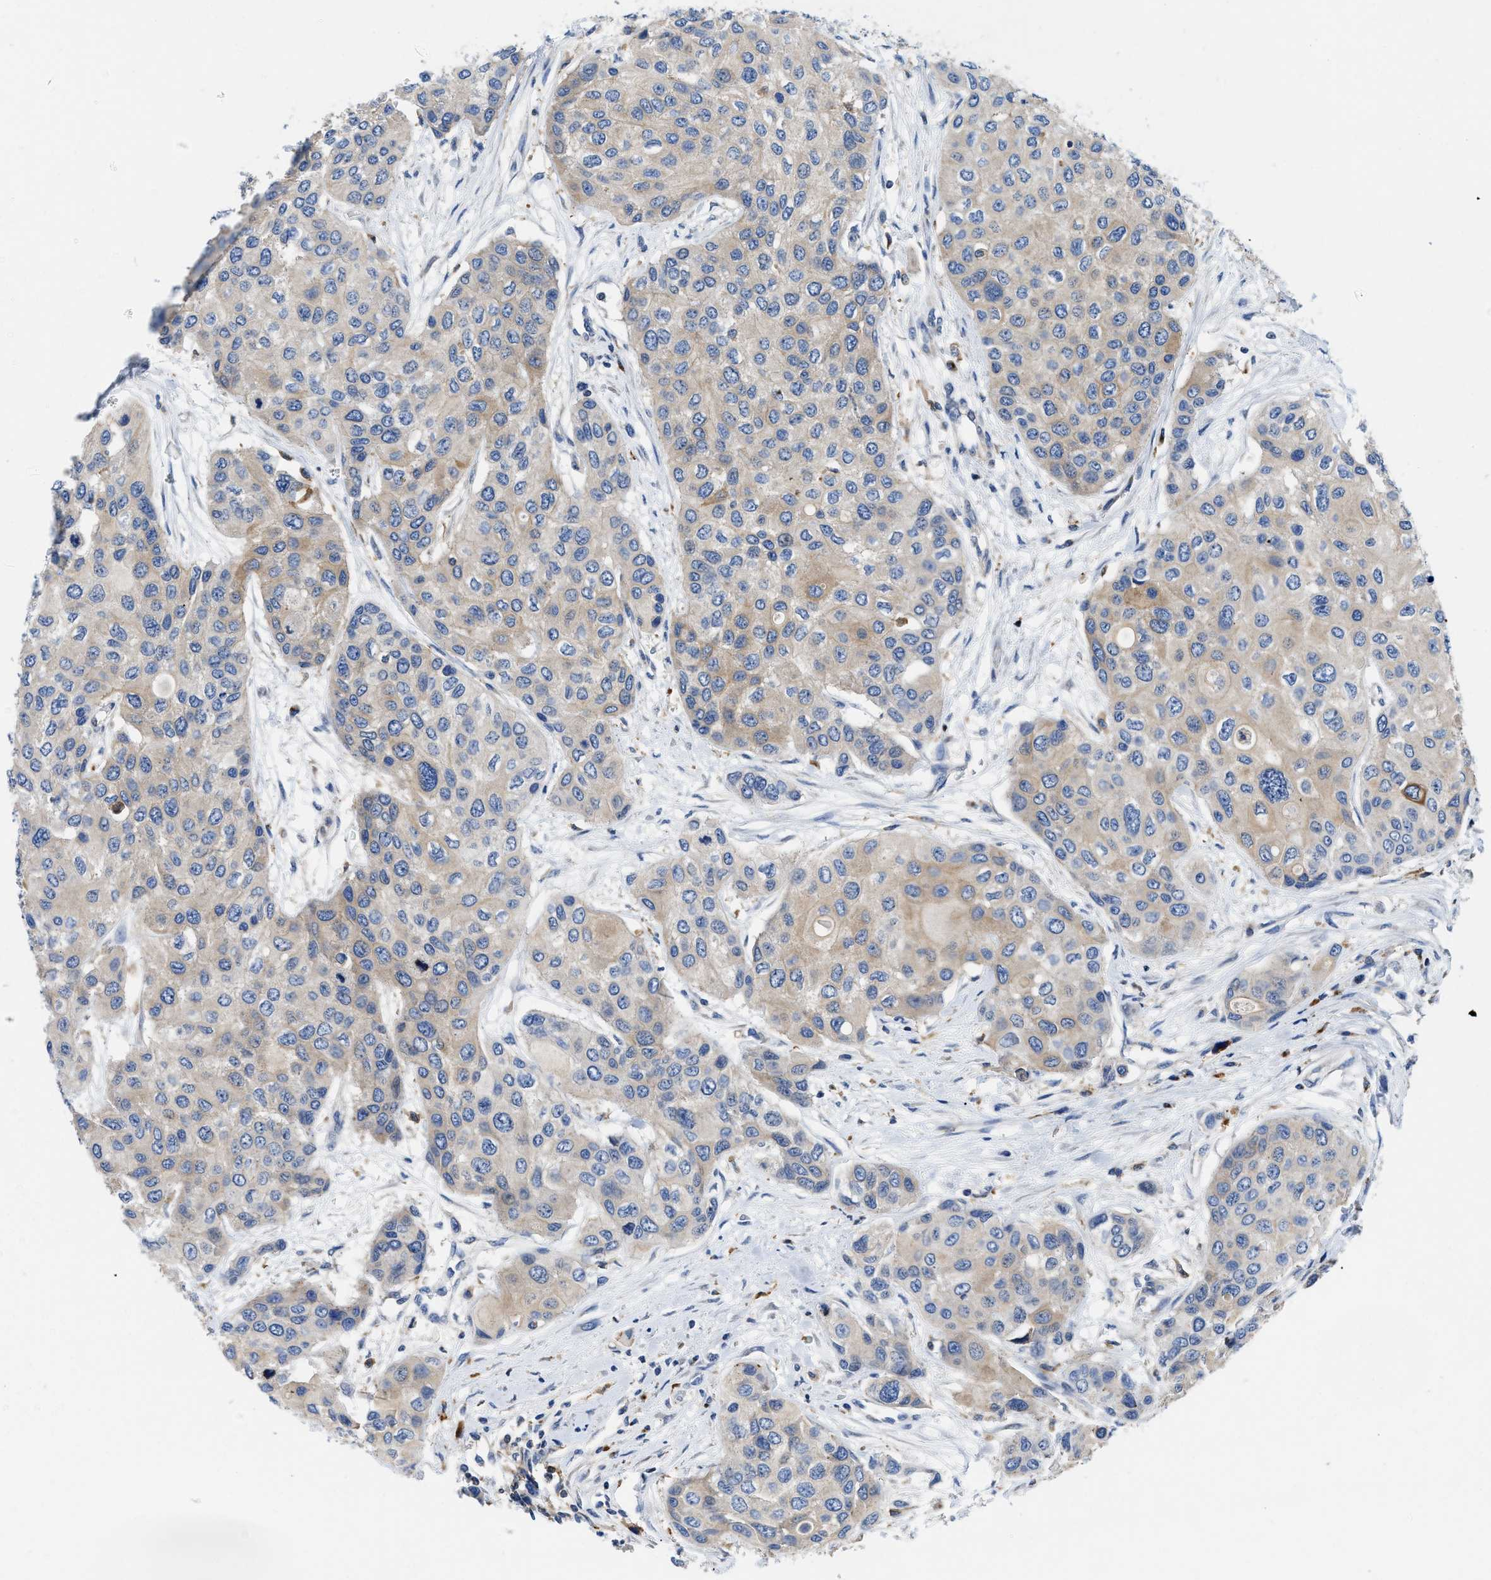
{"staining": {"intensity": "weak", "quantity": "<25%", "location": "cytoplasmic/membranous"}, "tissue": "urothelial cancer", "cell_type": "Tumor cells", "image_type": "cancer", "snomed": [{"axis": "morphology", "description": "Urothelial carcinoma, High grade"}, {"axis": "topography", "description": "Urinary bladder"}], "caption": "This is an immunohistochemistry (IHC) micrograph of urothelial cancer. There is no positivity in tumor cells.", "gene": "ENPP4", "patient": {"sex": "female", "age": 56}}